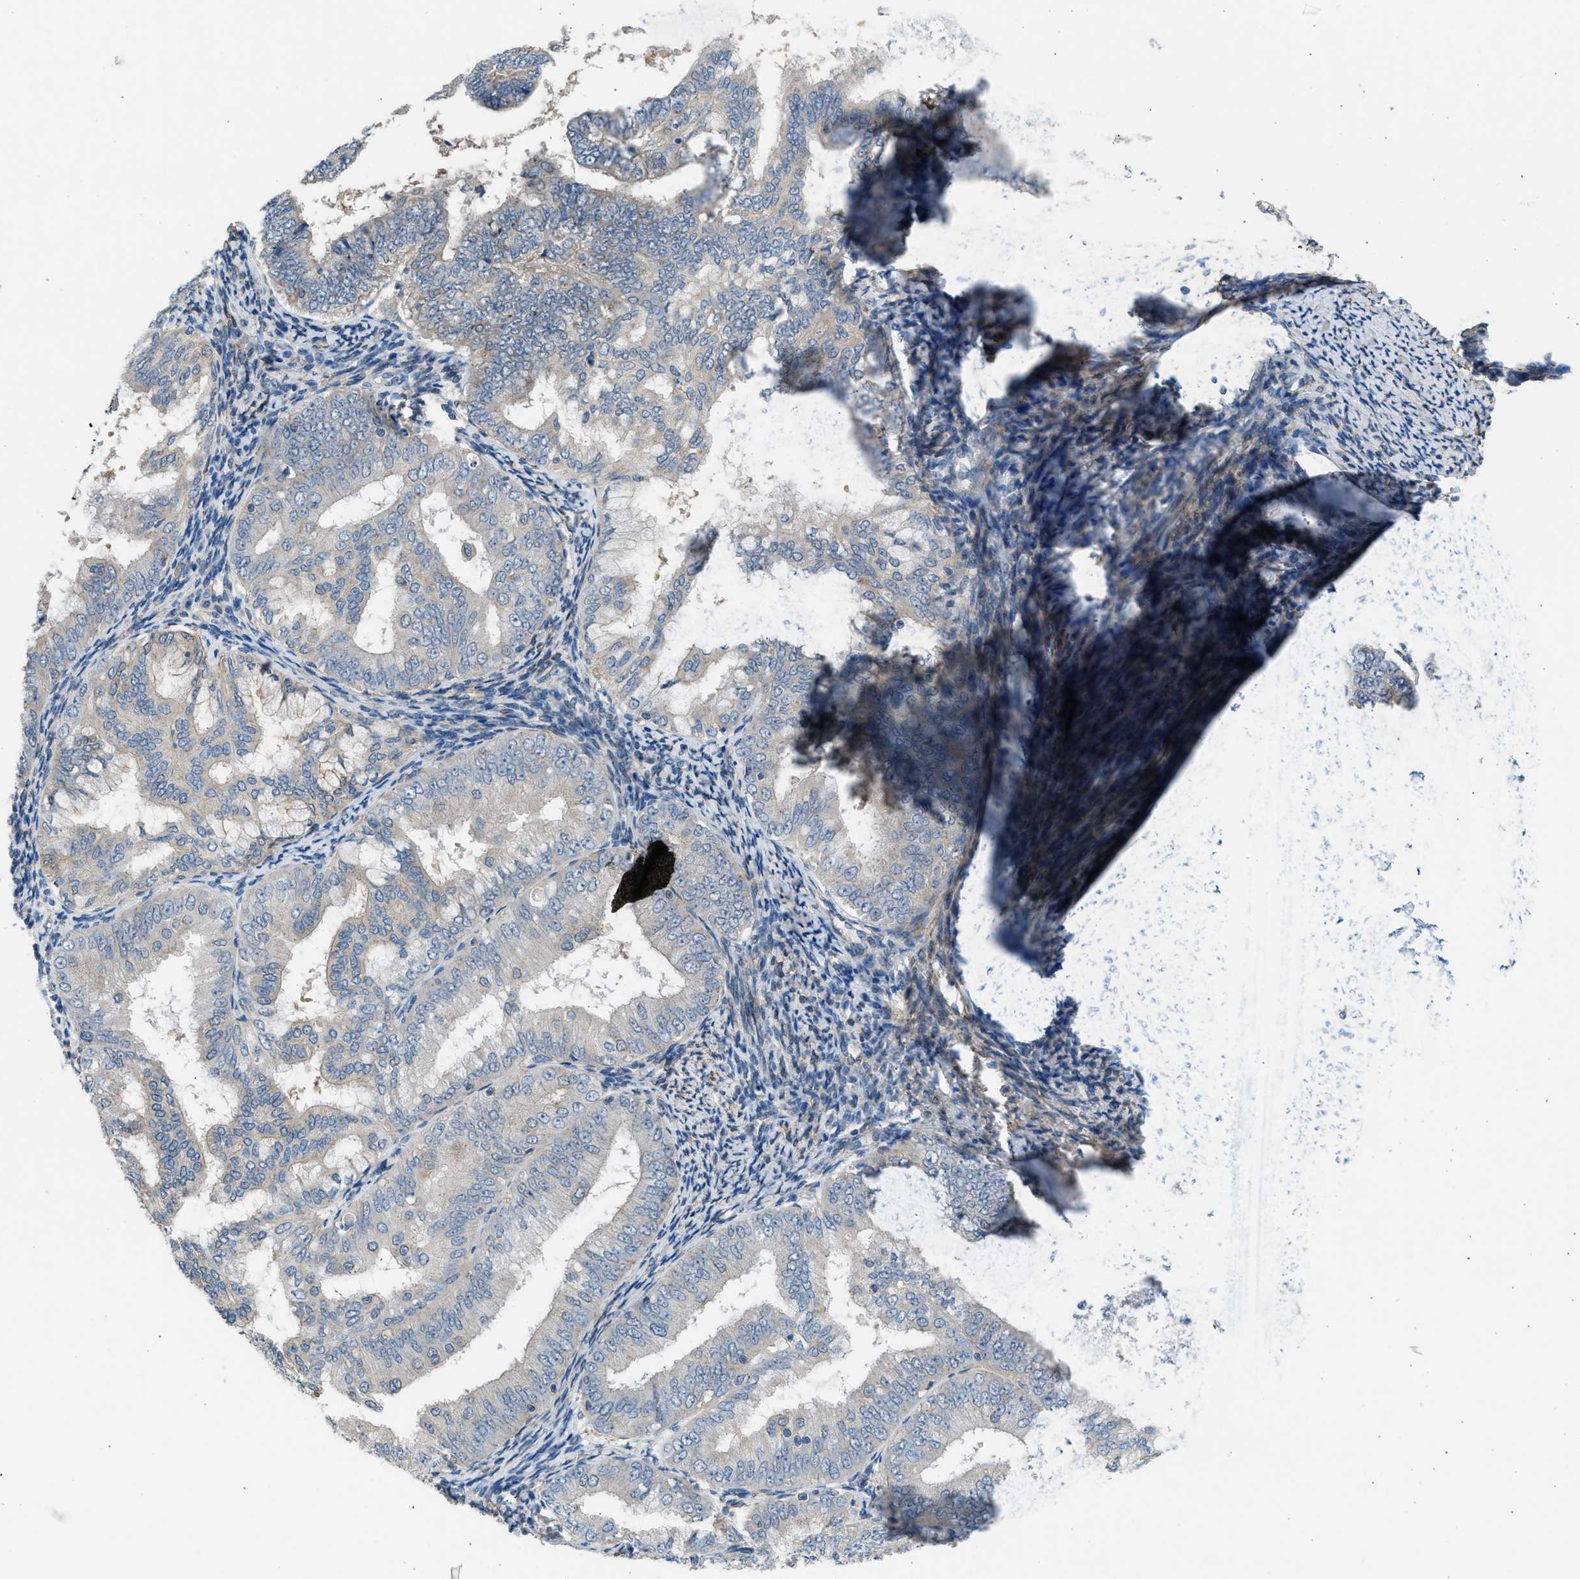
{"staining": {"intensity": "weak", "quantity": "<25%", "location": "cytoplasmic/membranous"}, "tissue": "endometrial cancer", "cell_type": "Tumor cells", "image_type": "cancer", "snomed": [{"axis": "morphology", "description": "Adenocarcinoma, NOS"}, {"axis": "topography", "description": "Endometrium"}], "caption": "Immunohistochemistry histopathology image of neoplastic tissue: adenocarcinoma (endometrial) stained with DAB (3,3'-diaminobenzidine) exhibits no significant protein positivity in tumor cells. (DAB (3,3'-diaminobenzidine) IHC, high magnification).", "gene": "PCNX3", "patient": {"sex": "female", "age": 63}}